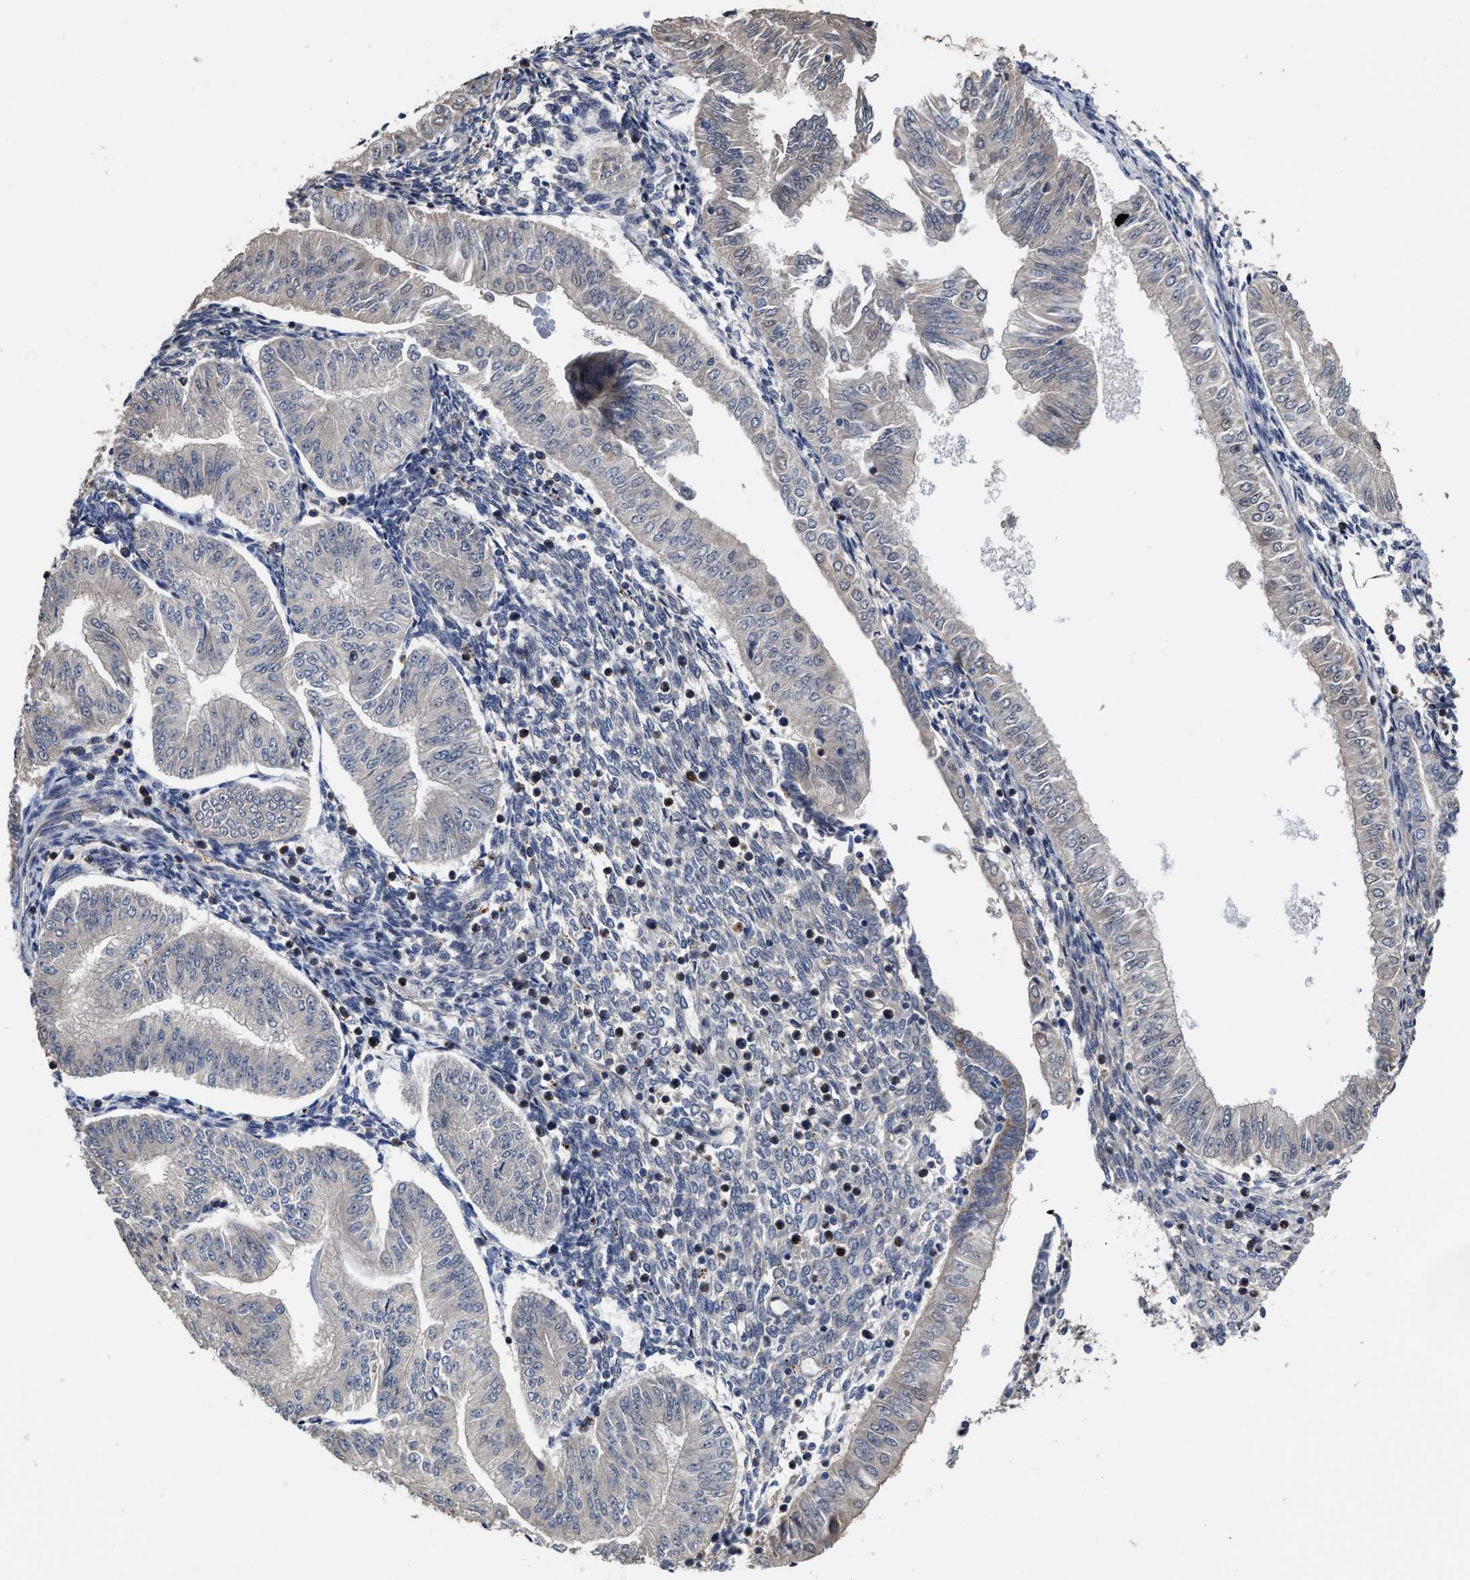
{"staining": {"intensity": "negative", "quantity": "none", "location": "none"}, "tissue": "endometrial cancer", "cell_type": "Tumor cells", "image_type": "cancer", "snomed": [{"axis": "morphology", "description": "Normal tissue, NOS"}, {"axis": "morphology", "description": "Adenocarcinoma, NOS"}, {"axis": "topography", "description": "Endometrium"}], "caption": "Immunohistochemical staining of human endometrial cancer shows no significant staining in tumor cells.", "gene": "TRAF6", "patient": {"sex": "female", "age": 53}}